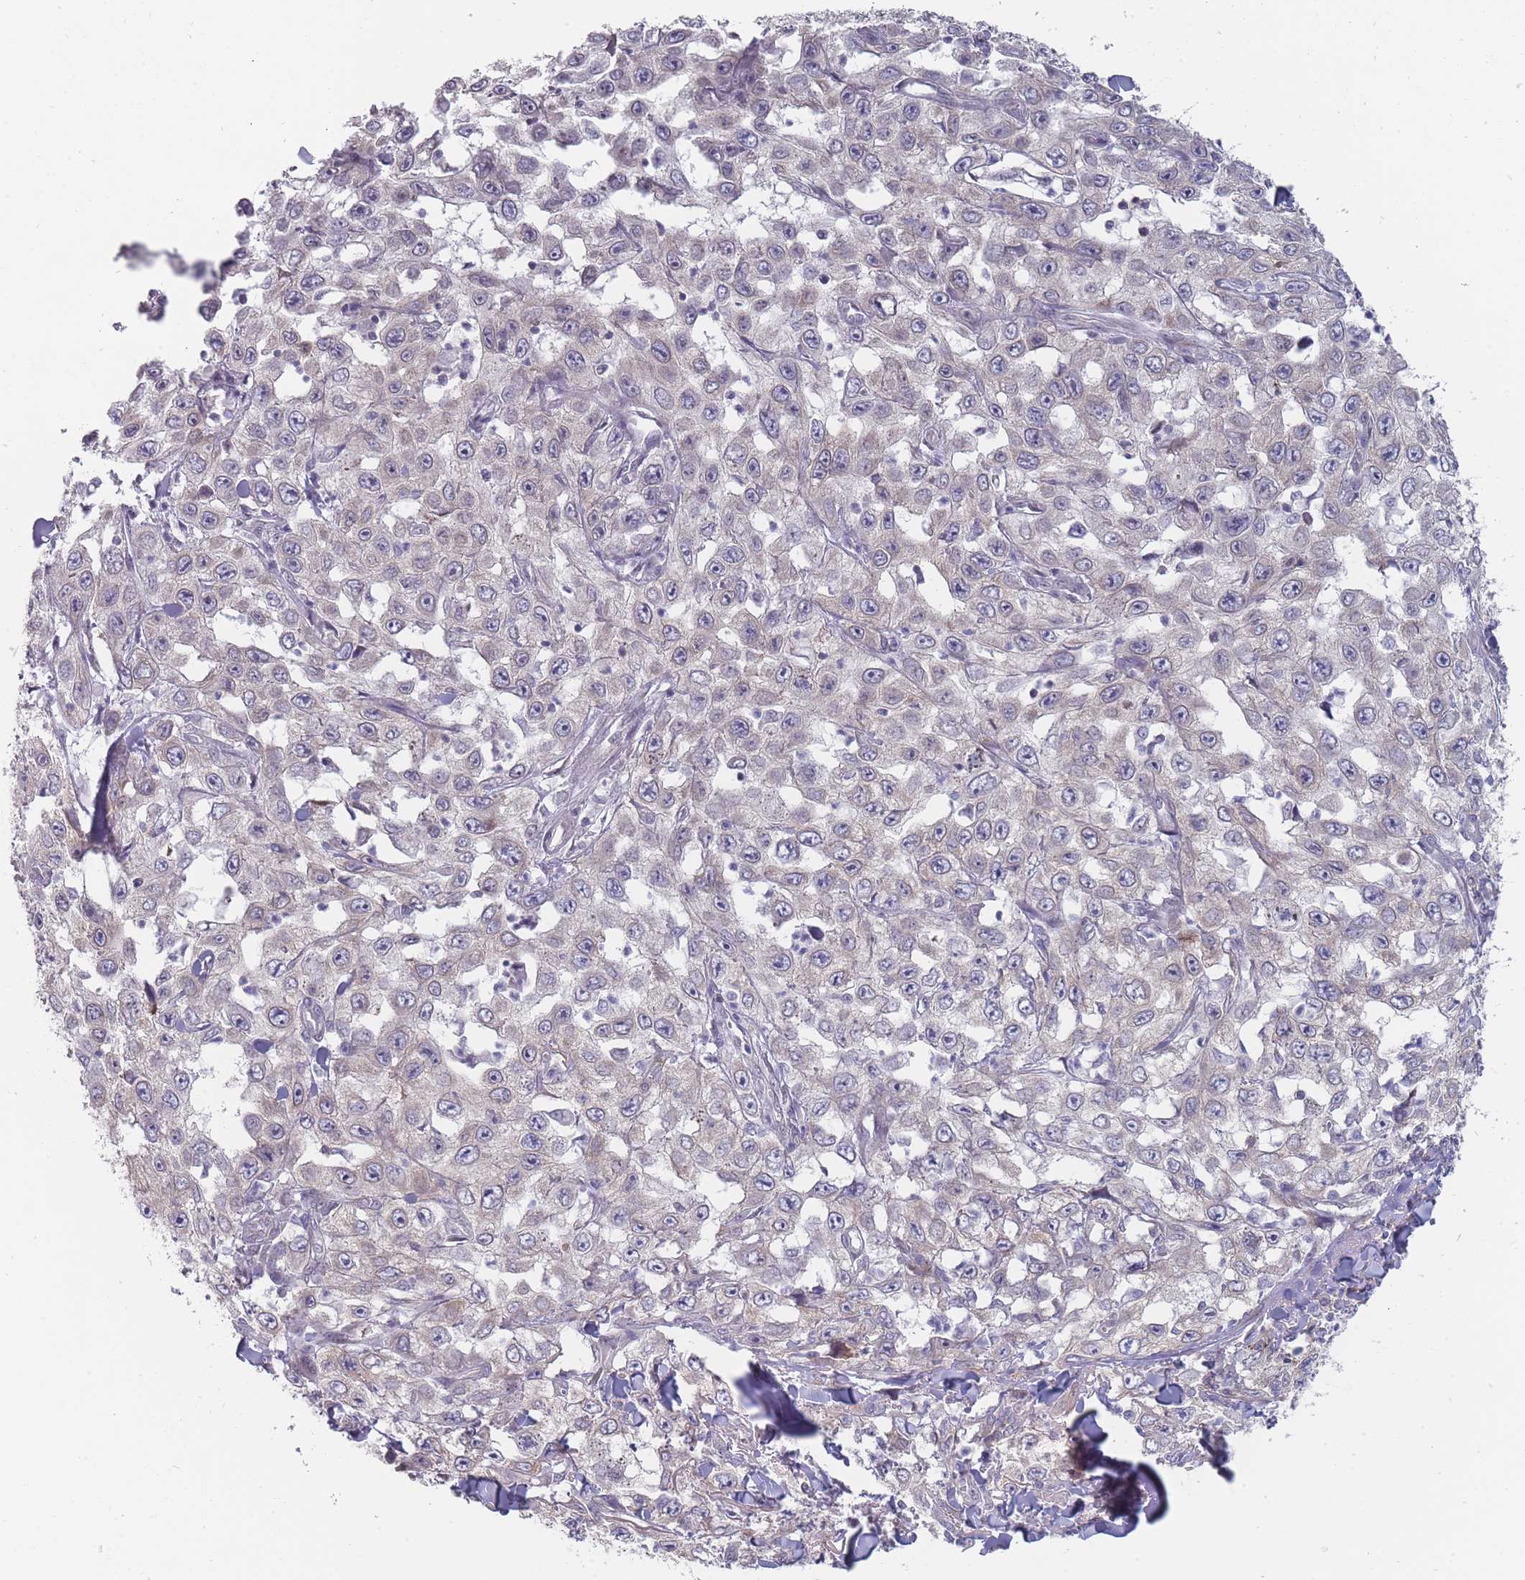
{"staining": {"intensity": "negative", "quantity": "none", "location": "none"}, "tissue": "skin cancer", "cell_type": "Tumor cells", "image_type": "cancer", "snomed": [{"axis": "morphology", "description": "Squamous cell carcinoma, NOS"}, {"axis": "topography", "description": "Skin"}], "caption": "Immunohistochemistry (IHC) micrograph of human squamous cell carcinoma (skin) stained for a protein (brown), which reveals no staining in tumor cells.", "gene": "PCDH12", "patient": {"sex": "male", "age": 82}}